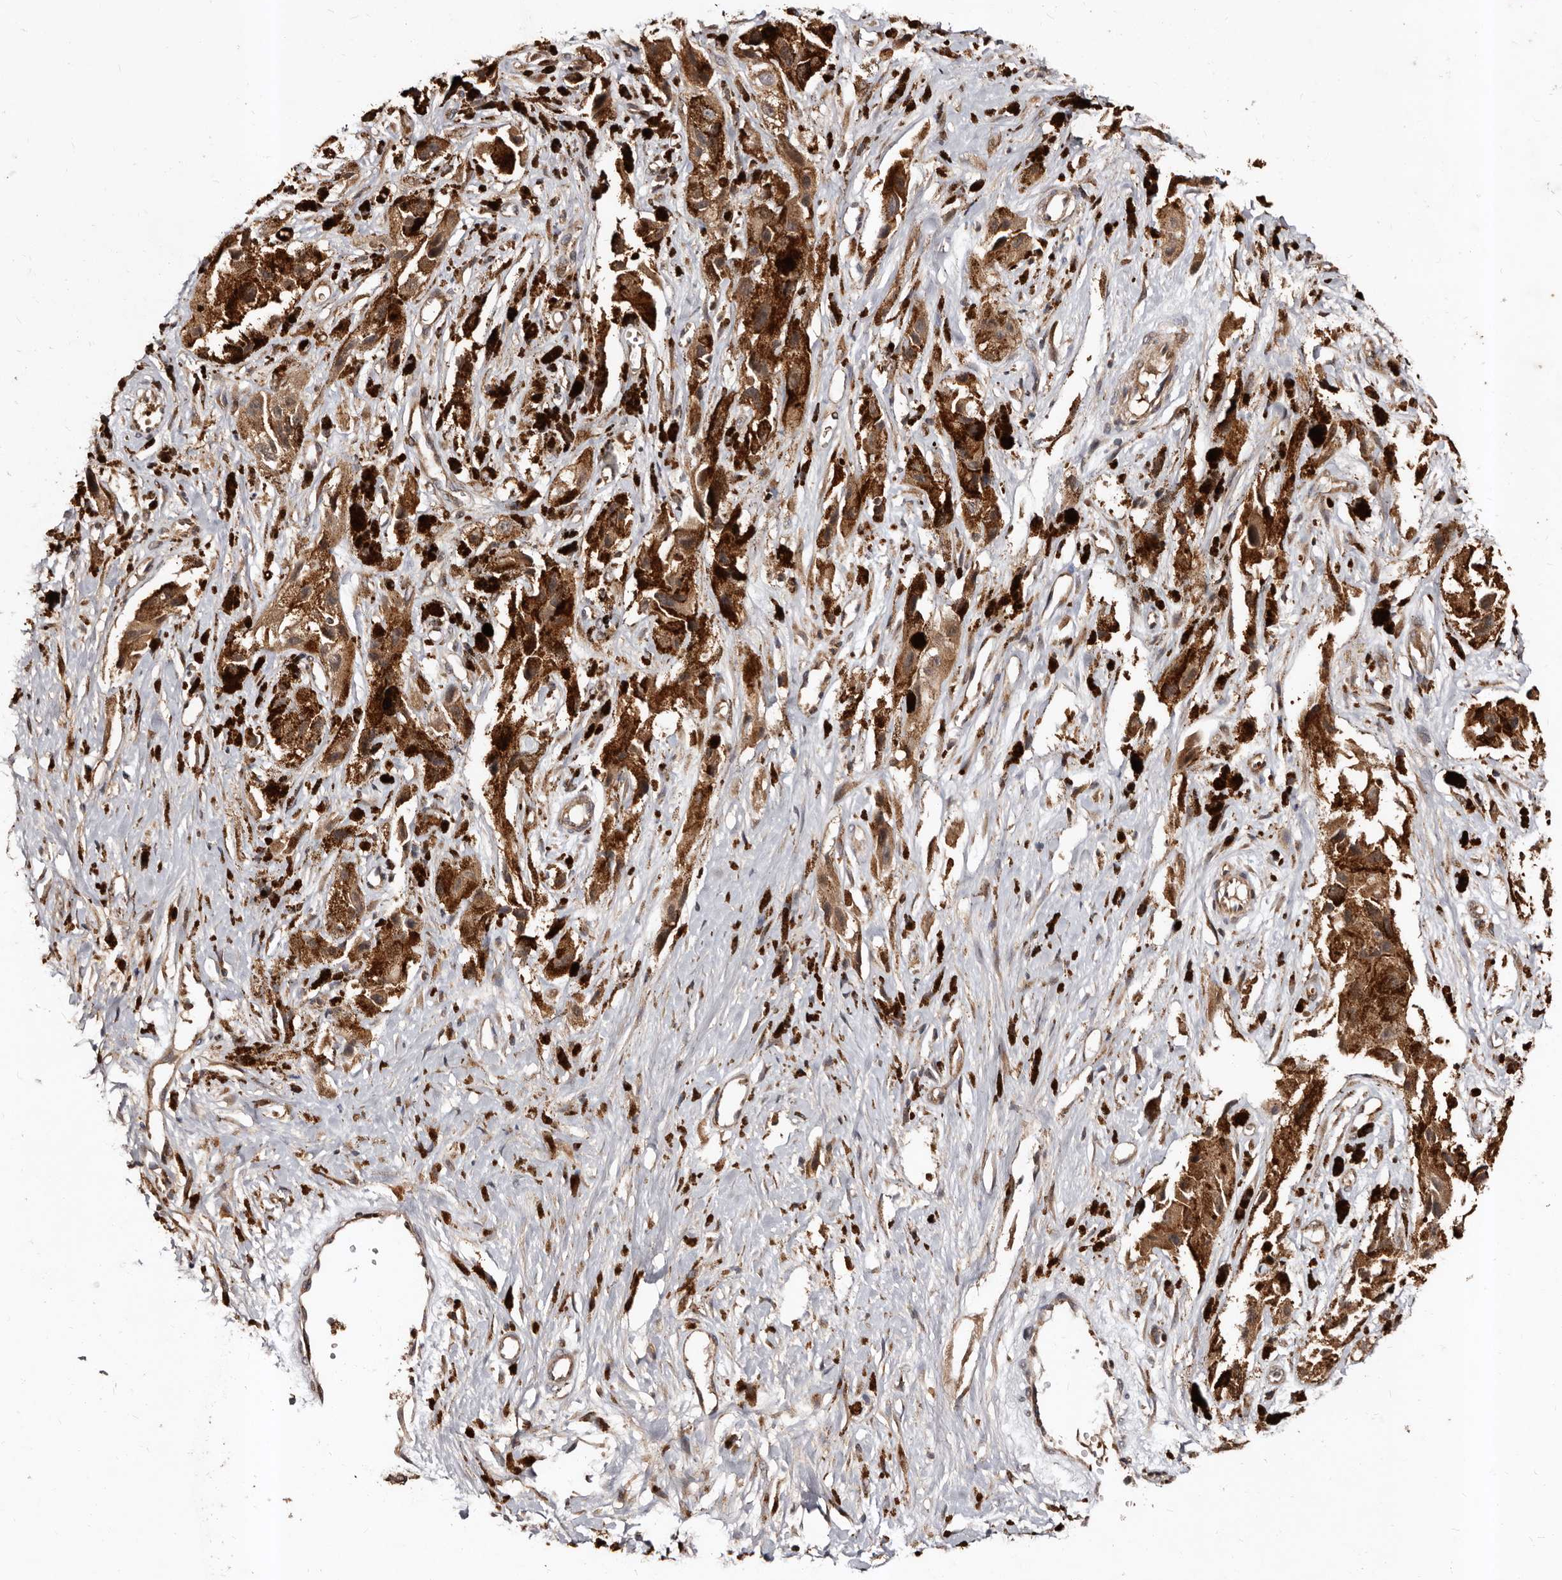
{"staining": {"intensity": "strong", "quantity": ">75%", "location": "cytoplasmic/membranous"}, "tissue": "melanoma", "cell_type": "Tumor cells", "image_type": "cancer", "snomed": [{"axis": "morphology", "description": "Malignant melanoma, NOS"}, {"axis": "topography", "description": "Skin"}], "caption": "Protein staining of melanoma tissue shows strong cytoplasmic/membranous staining in about >75% of tumor cells. (Stains: DAB (3,3'-diaminobenzidine) in brown, nuclei in blue, Microscopy: brightfield microscopy at high magnification).", "gene": "BAX", "patient": {"sex": "male", "age": 88}}